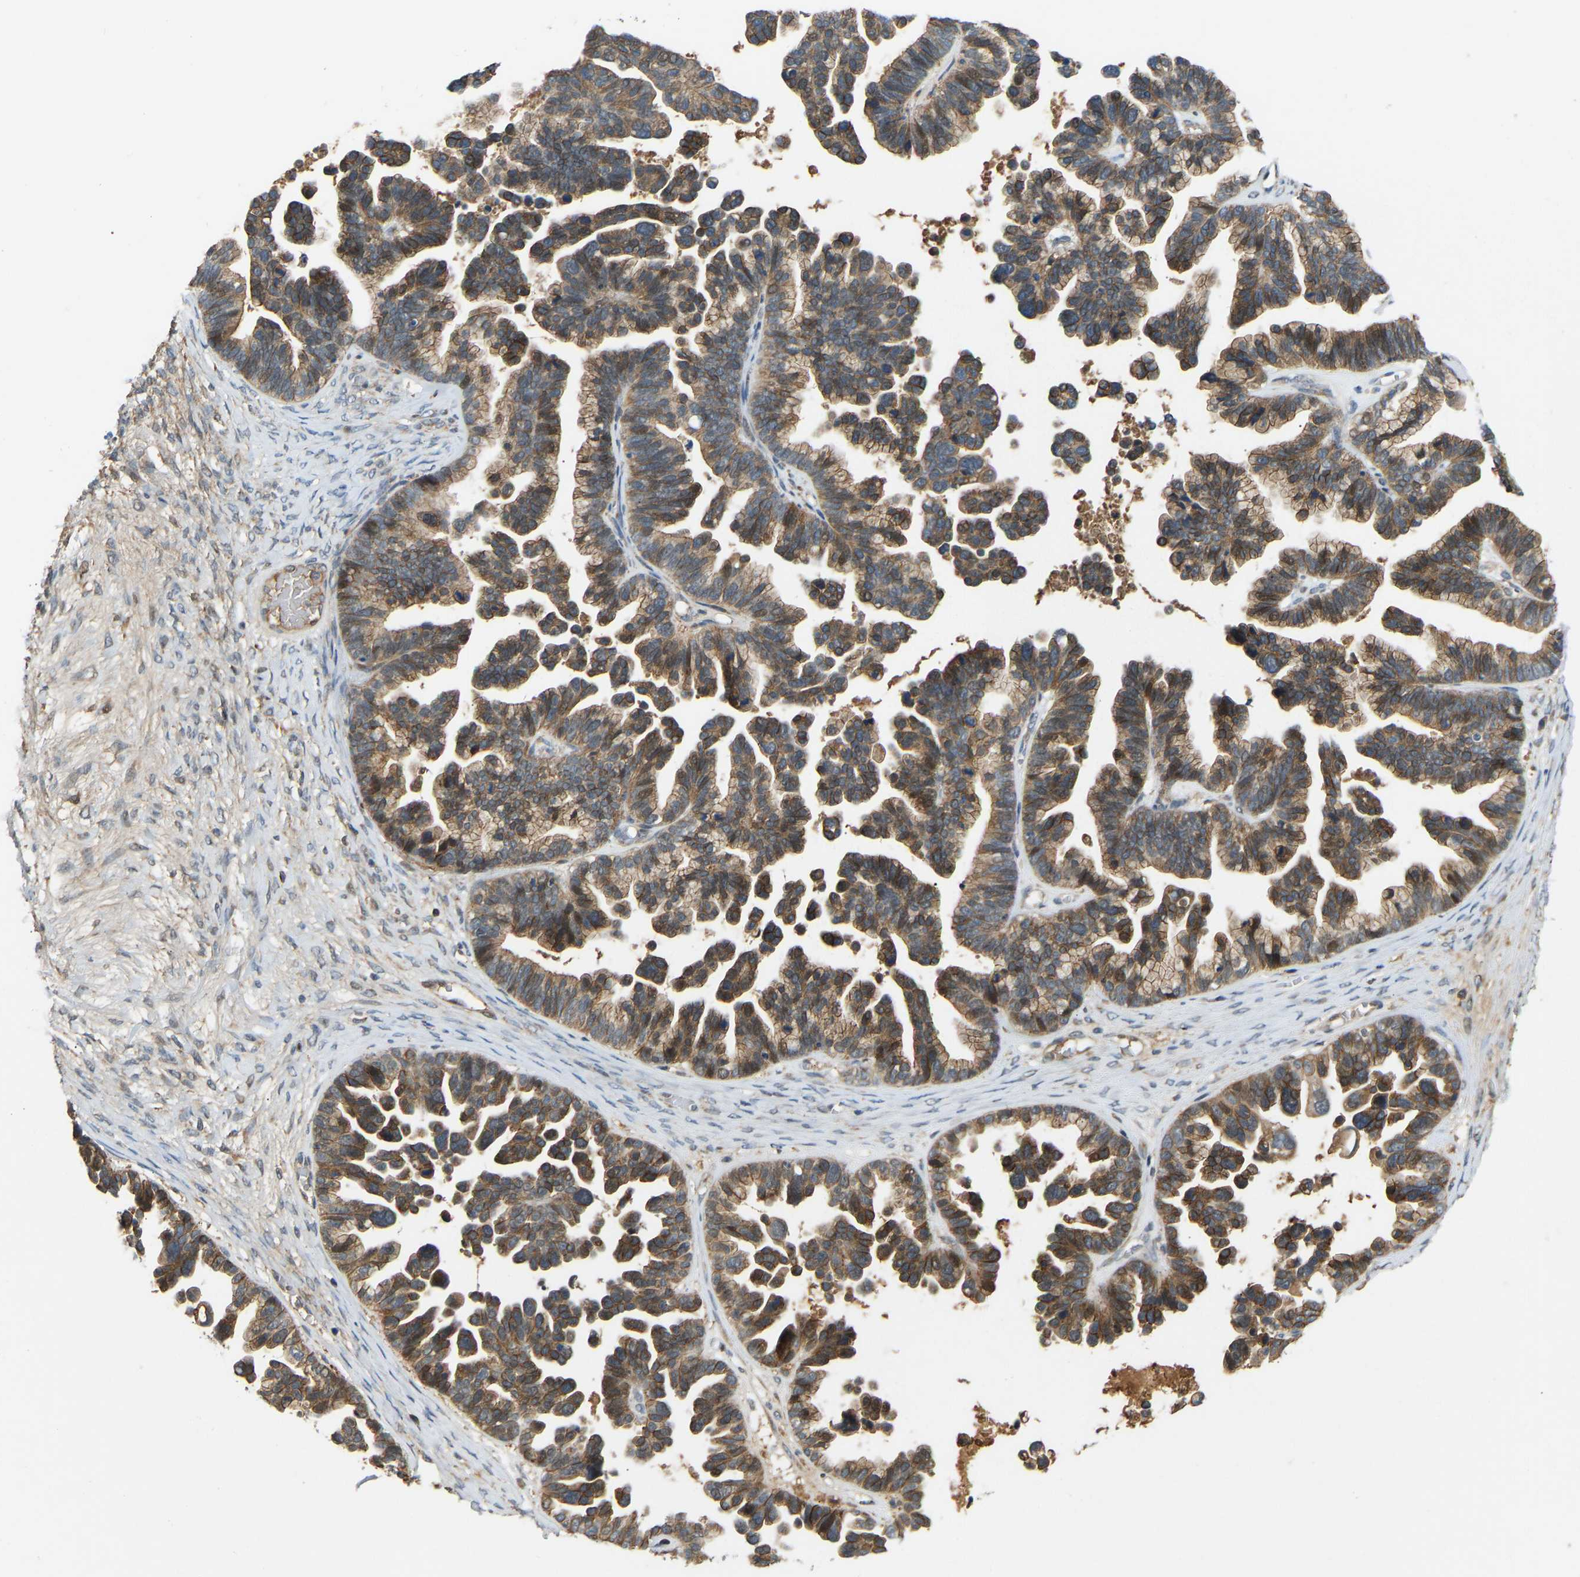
{"staining": {"intensity": "weak", "quantity": ">75%", "location": "cytoplasmic/membranous"}, "tissue": "ovarian cancer", "cell_type": "Tumor cells", "image_type": "cancer", "snomed": [{"axis": "morphology", "description": "Cystadenocarcinoma, serous, NOS"}, {"axis": "topography", "description": "Ovary"}], "caption": "Tumor cells exhibit weak cytoplasmic/membranous positivity in about >75% of cells in serous cystadenocarcinoma (ovarian).", "gene": "PTCD1", "patient": {"sex": "female", "age": 56}}